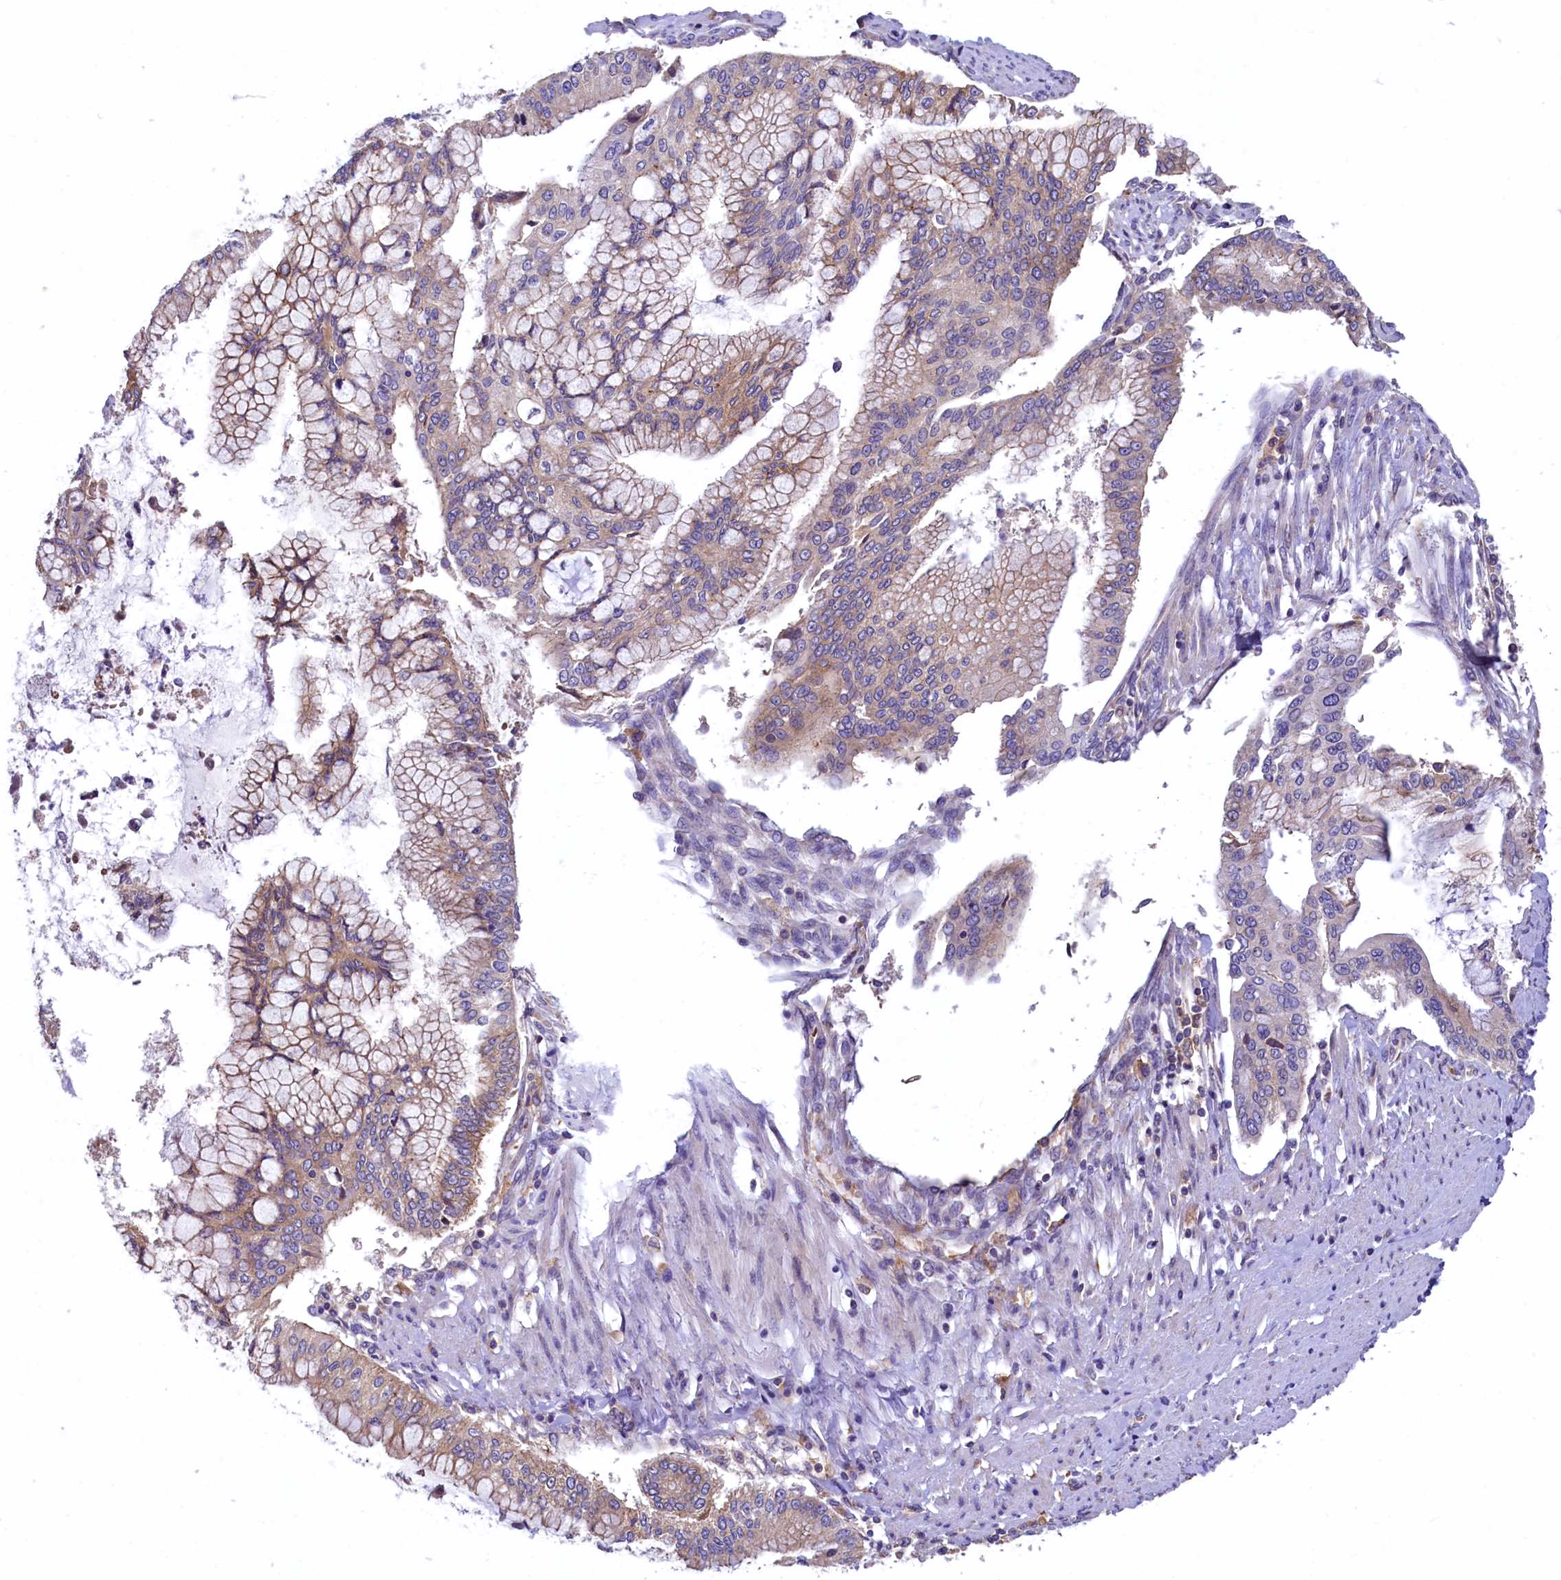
{"staining": {"intensity": "moderate", "quantity": "25%-75%", "location": "cytoplasmic/membranous"}, "tissue": "pancreatic cancer", "cell_type": "Tumor cells", "image_type": "cancer", "snomed": [{"axis": "morphology", "description": "Adenocarcinoma, NOS"}, {"axis": "topography", "description": "Pancreas"}], "caption": "Immunohistochemistry image of pancreatic adenocarcinoma stained for a protein (brown), which shows medium levels of moderate cytoplasmic/membranous staining in approximately 25%-75% of tumor cells.", "gene": "HPS6", "patient": {"sex": "male", "age": 46}}